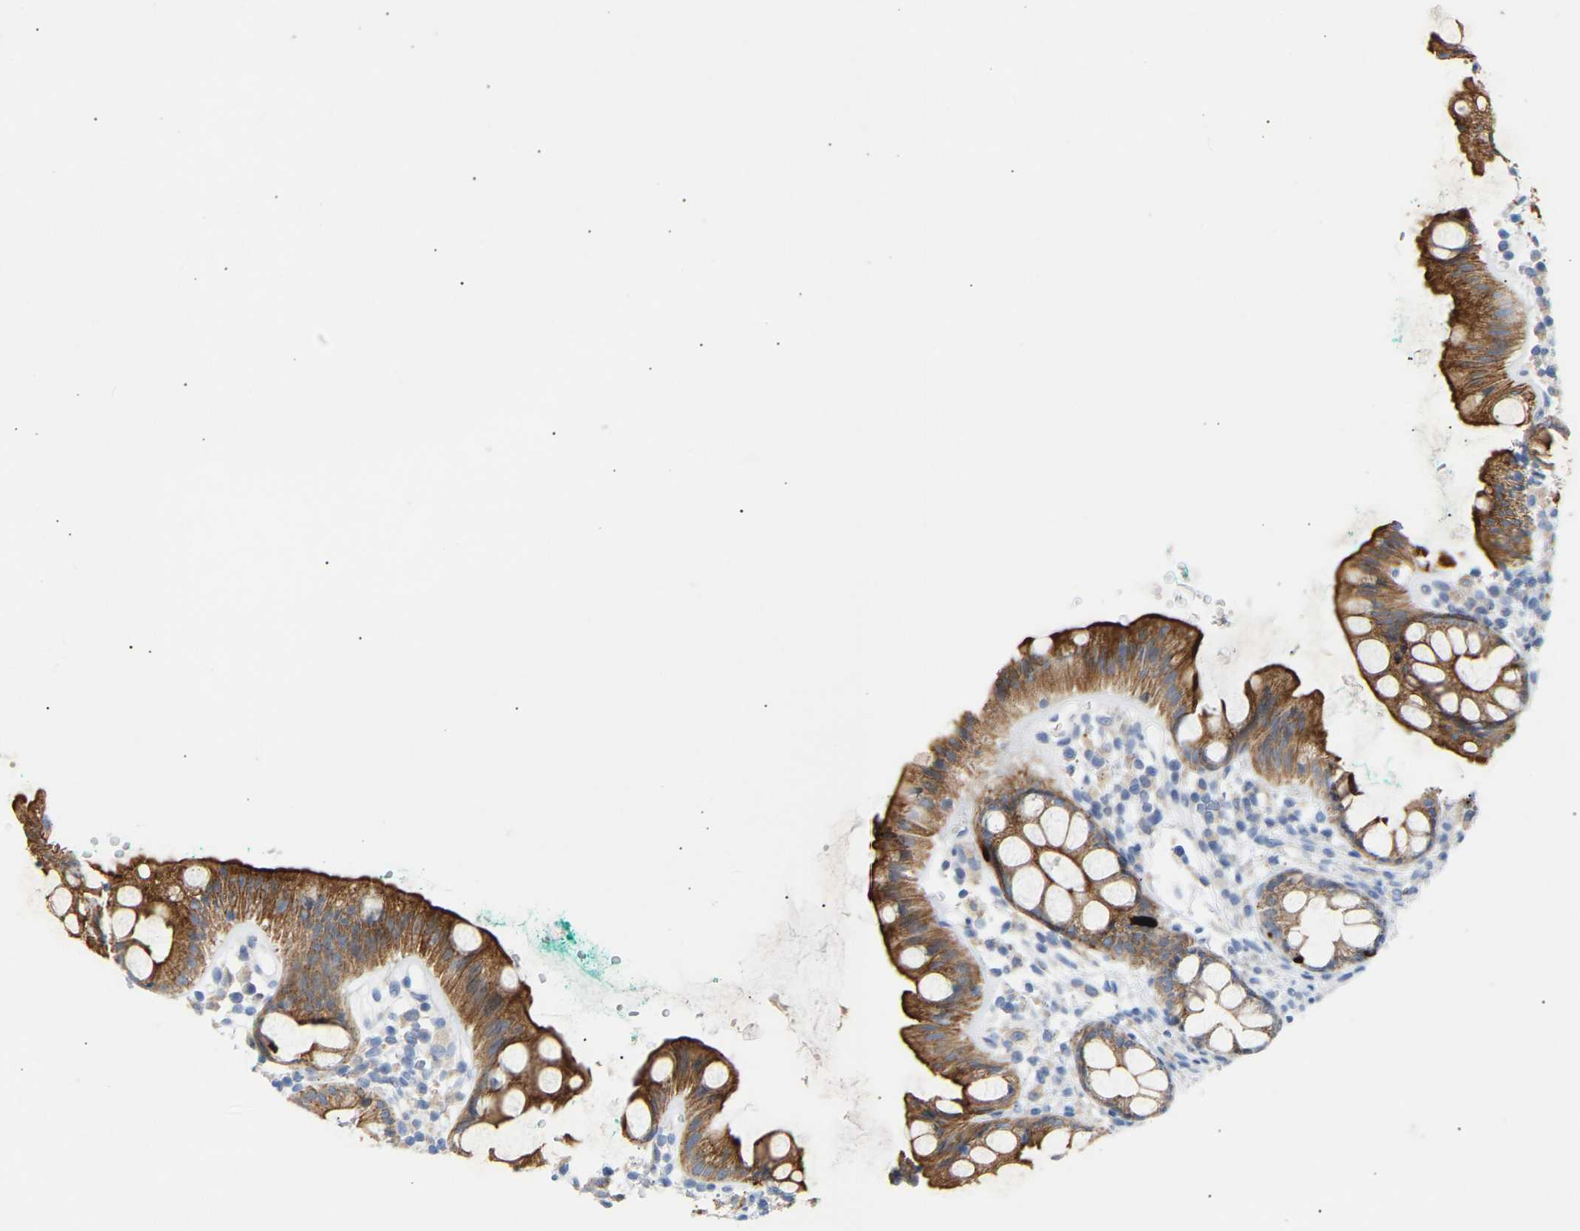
{"staining": {"intensity": "moderate", "quantity": ">75%", "location": "cytoplasmic/membranous"}, "tissue": "rectum", "cell_type": "Glandular cells", "image_type": "normal", "snomed": [{"axis": "morphology", "description": "Normal tissue, NOS"}, {"axis": "topography", "description": "Rectum"}], "caption": "A histopathology image of human rectum stained for a protein demonstrates moderate cytoplasmic/membranous brown staining in glandular cells.", "gene": "PEX1", "patient": {"sex": "female", "age": 65}}